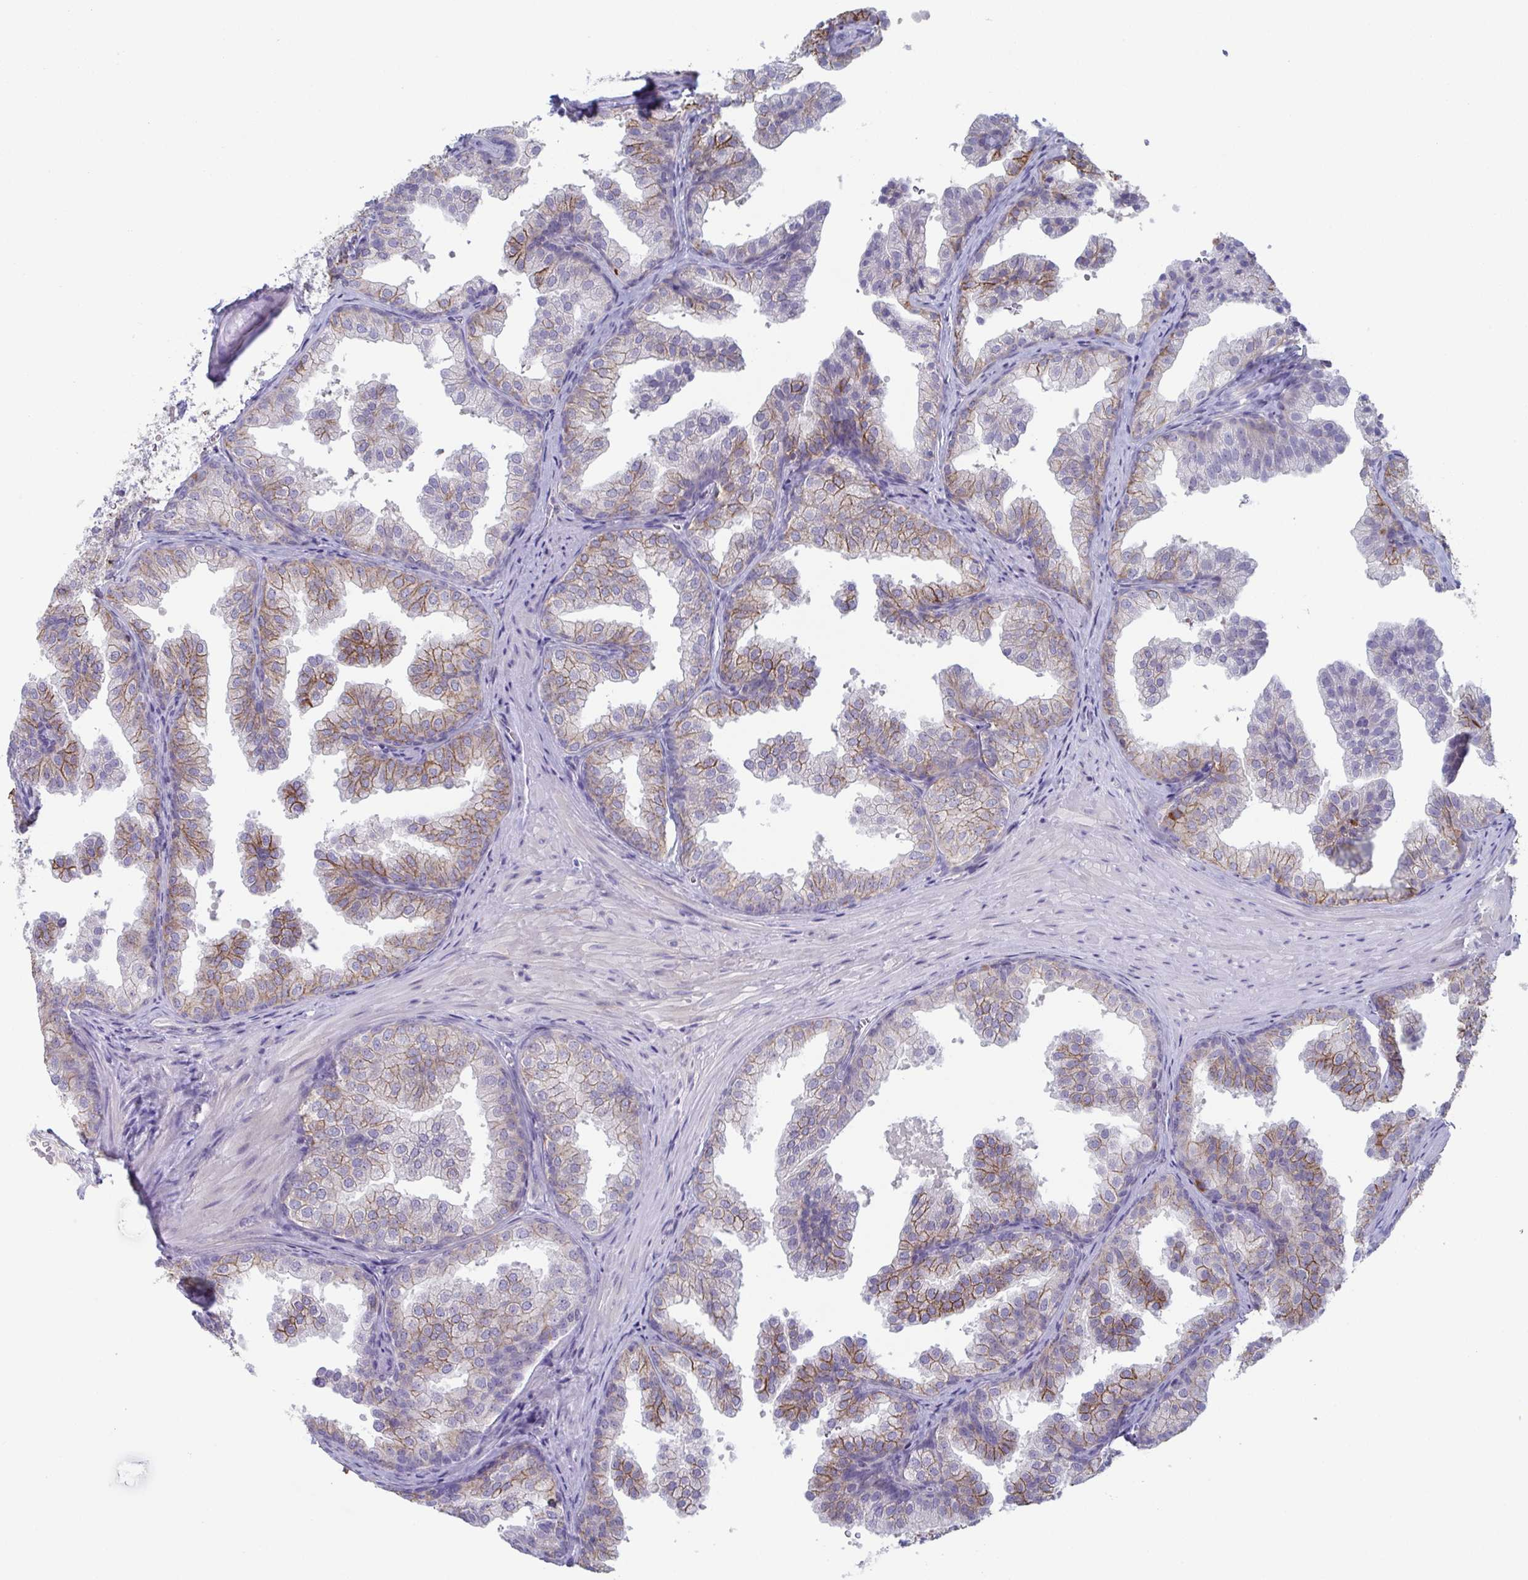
{"staining": {"intensity": "moderate", "quantity": "25%-75%", "location": "cytoplasmic/membranous"}, "tissue": "prostate", "cell_type": "Glandular cells", "image_type": "normal", "snomed": [{"axis": "morphology", "description": "Normal tissue, NOS"}, {"axis": "topography", "description": "Prostate"}], "caption": "This histopathology image exhibits immunohistochemistry (IHC) staining of benign prostate, with medium moderate cytoplasmic/membranous positivity in about 25%-75% of glandular cells.", "gene": "STK26", "patient": {"sex": "male", "age": 37}}